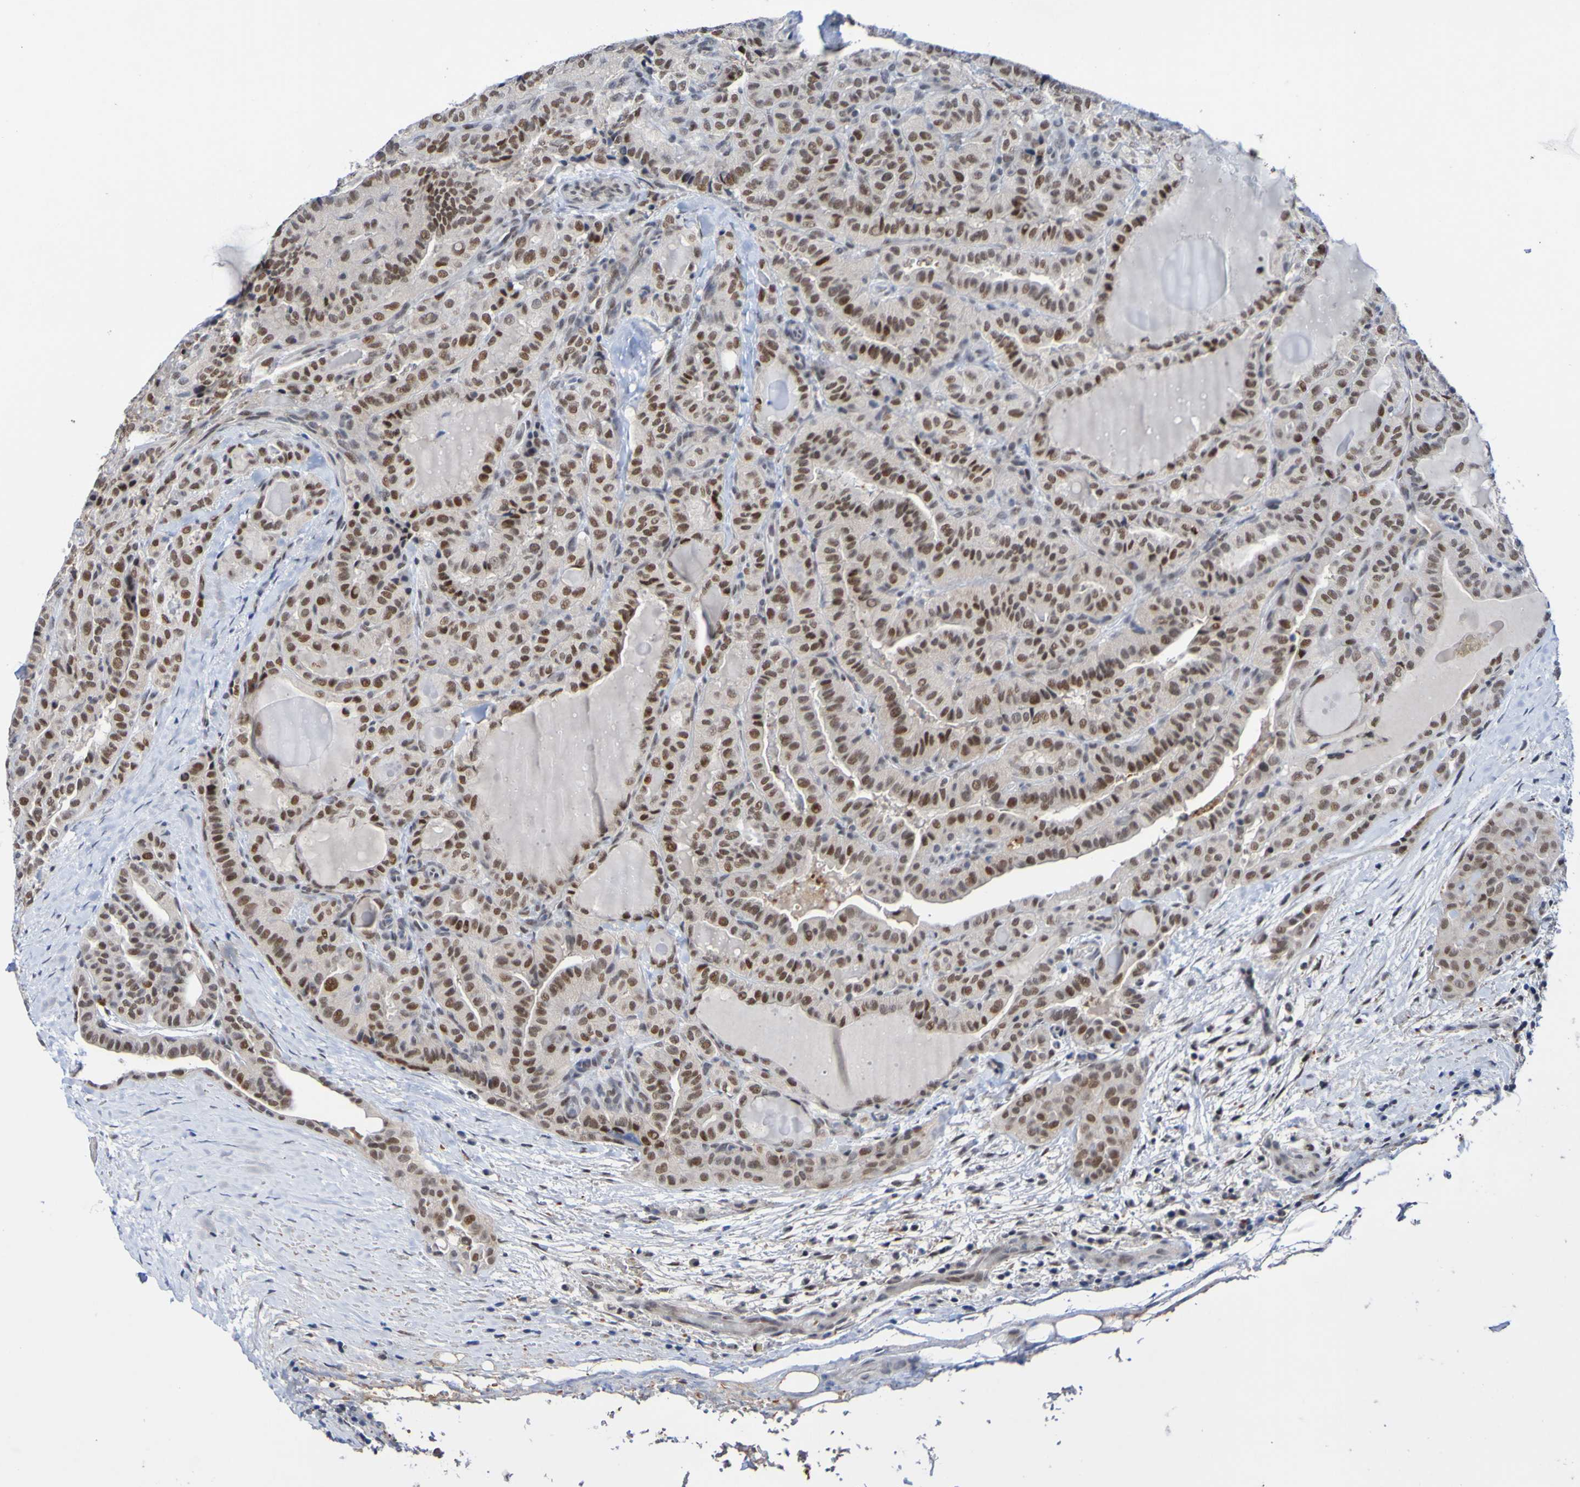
{"staining": {"intensity": "moderate", "quantity": ">75%", "location": "nuclear"}, "tissue": "thyroid cancer", "cell_type": "Tumor cells", "image_type": "cancer", "snomed": [{"axis": "morphology", "description": "Papillary adenocarcinoma, NOS"}, {"axis": "topography", "description": "Thyroid gland"}], "caption": "Immunohistochemical staining of thyroid cancer shows moderate nuclear protein expression in about >75% of tumor cells.", "gene": "PCGF1", "patient": {"sex": "male", "age": 77}}